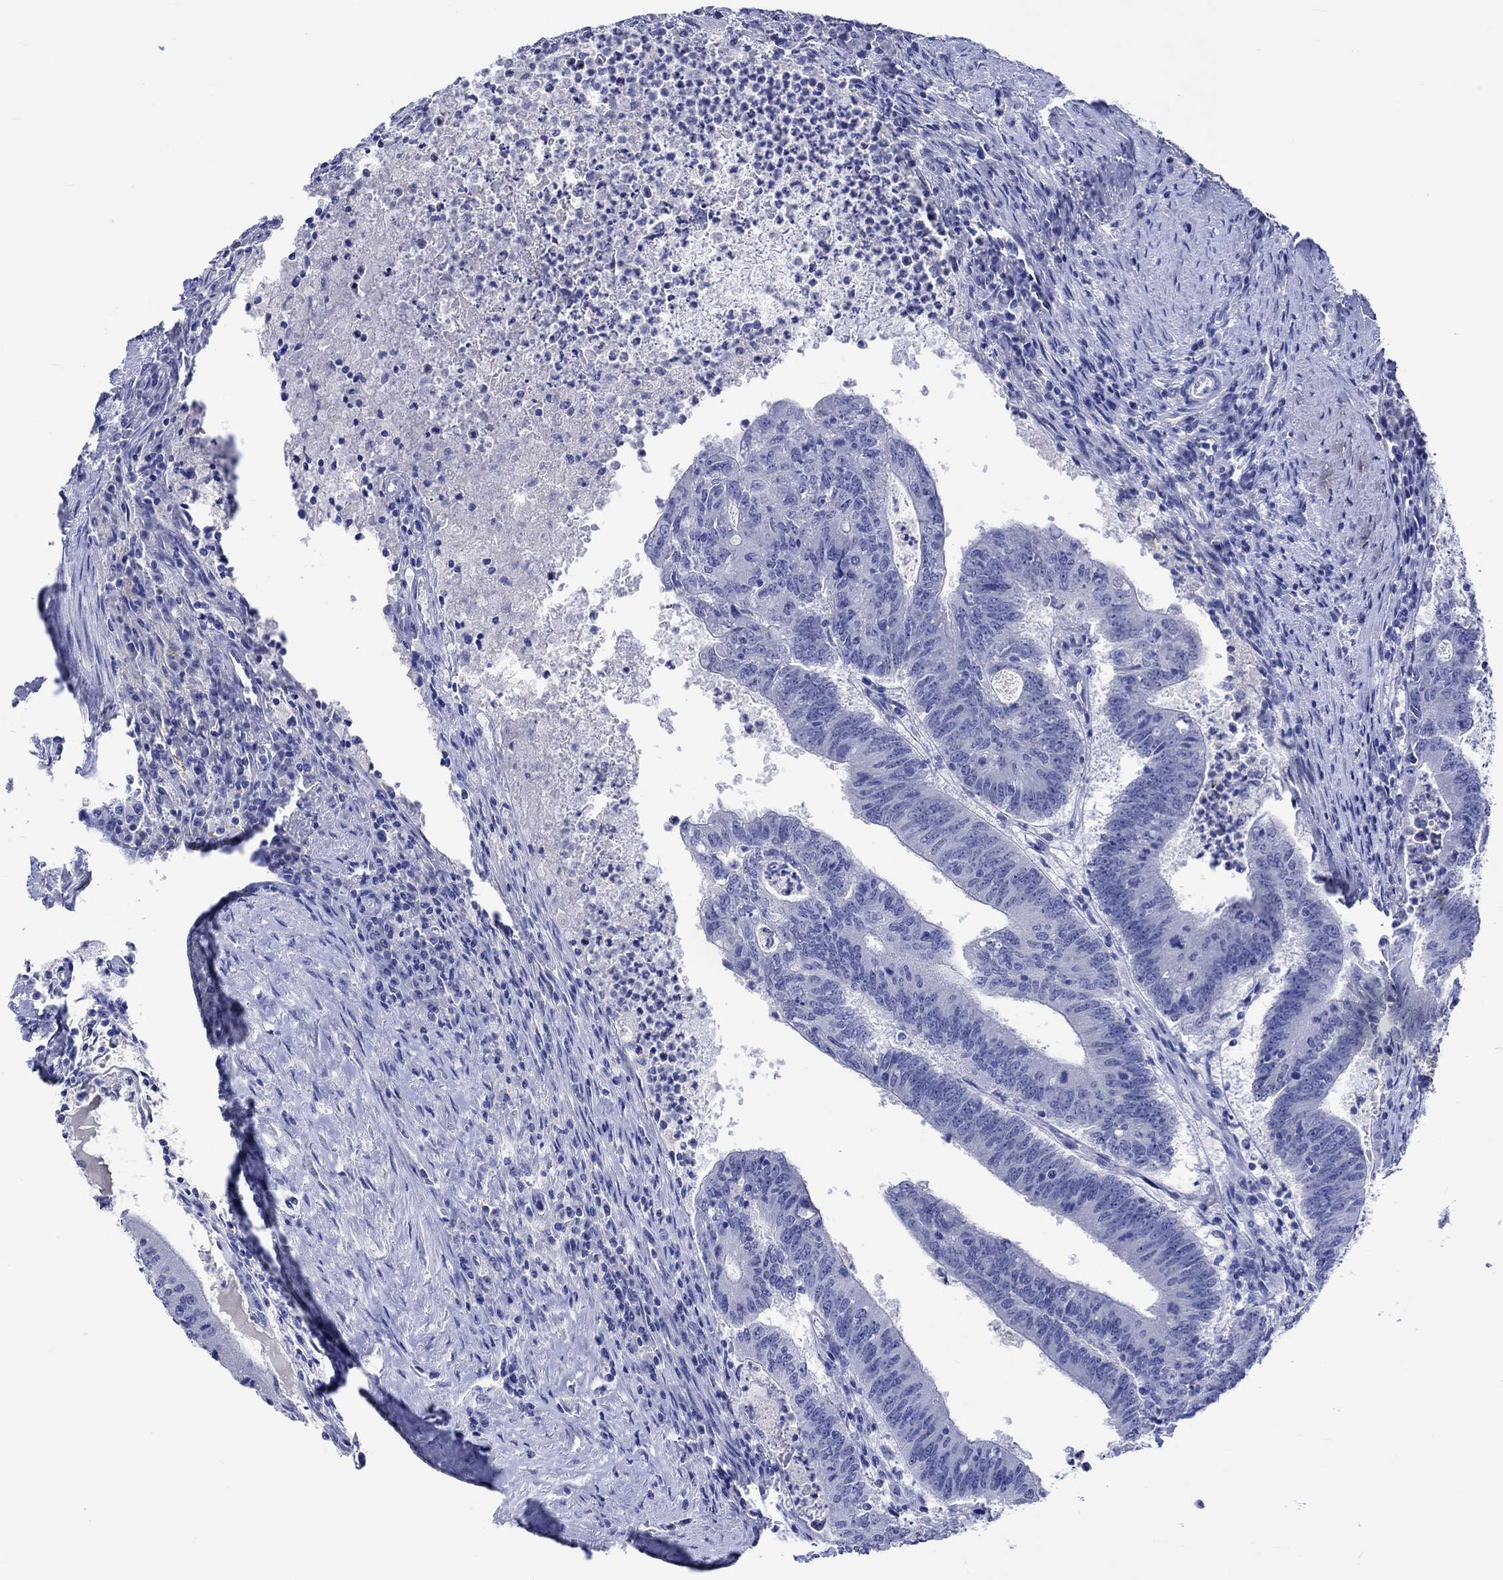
{"staining": {"intensity": "negative", "quantity": "none", "location": "none"}, "tissue": "colorectal cancer", "cell_type": "Tumor cells", "image_type": "cancer", "snomed": [{"axis": "morphology", "description": "Adenocarcinoma, NOS"}, {"axis": "topography", "description": "Colon"}], "caption": "Micrograph shows no protein positivity in tumor cells of colorectal cancer tissue.", "gene": "KLHL35", "patient": {"sex": "female", "age": 70}}